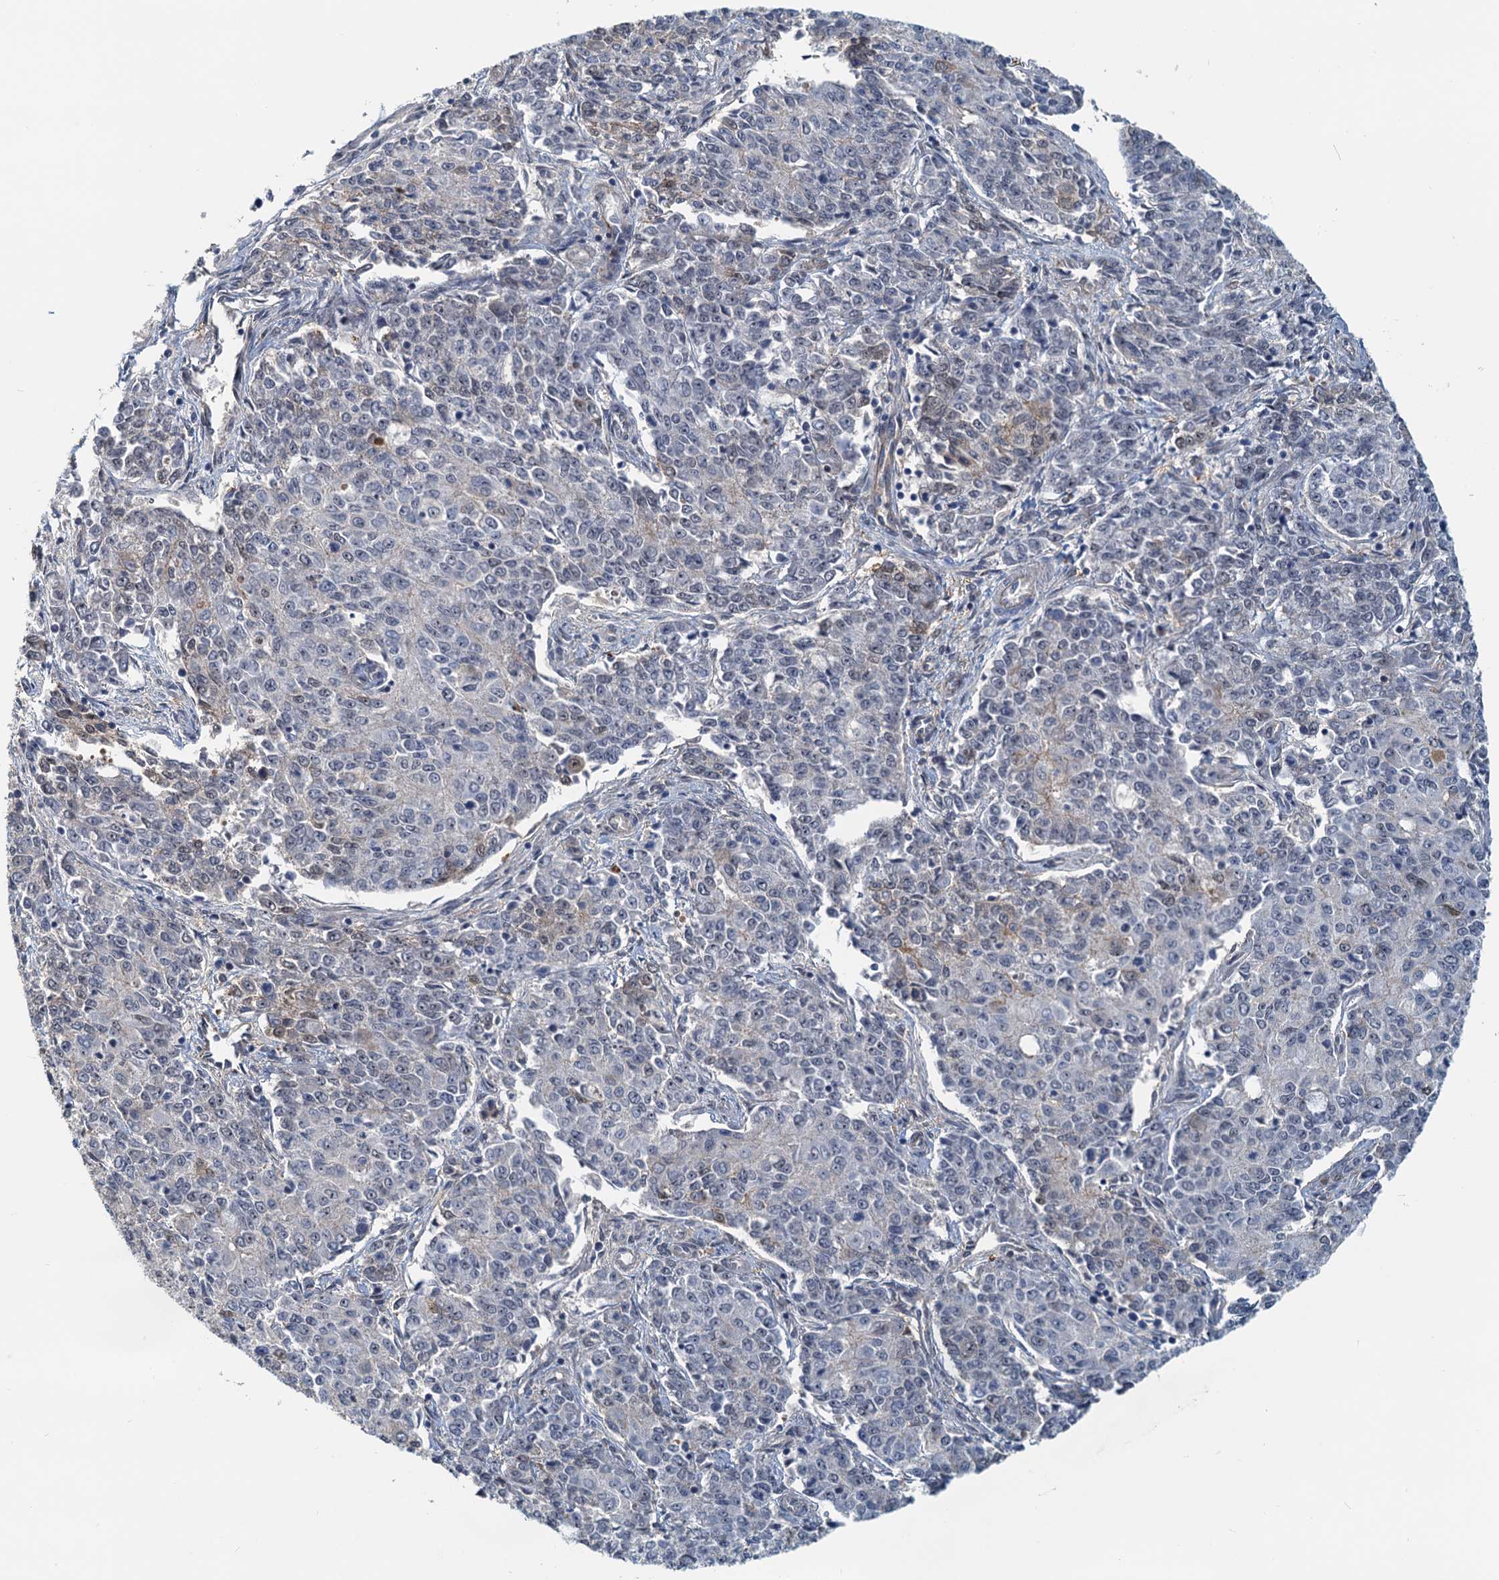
{"staining": {"intensity": "negative", "quantity": "none", "location": "none"}, "tissue": "endometrial cancer", "cell_type": "Tumor cells", "image_type": "cancer", "snomed": [{"axis": "morphology", "description": "Adenocarcinoma, NOS"}, {"axis": "topography", "description": "Endometrium"}], "caption": "Protein analysis of adenocarcinoma (endometrial) shows no significant staining in tumor cells. (Stains: DAB (3,3'-diaminobenzidine) immunohistochemistry with hematoxylin counter stain, Microscopy: brightfield microscopy at high magnification).", "gene": "SPINDOC", "patient": {"sex": "female", "age": 50}}